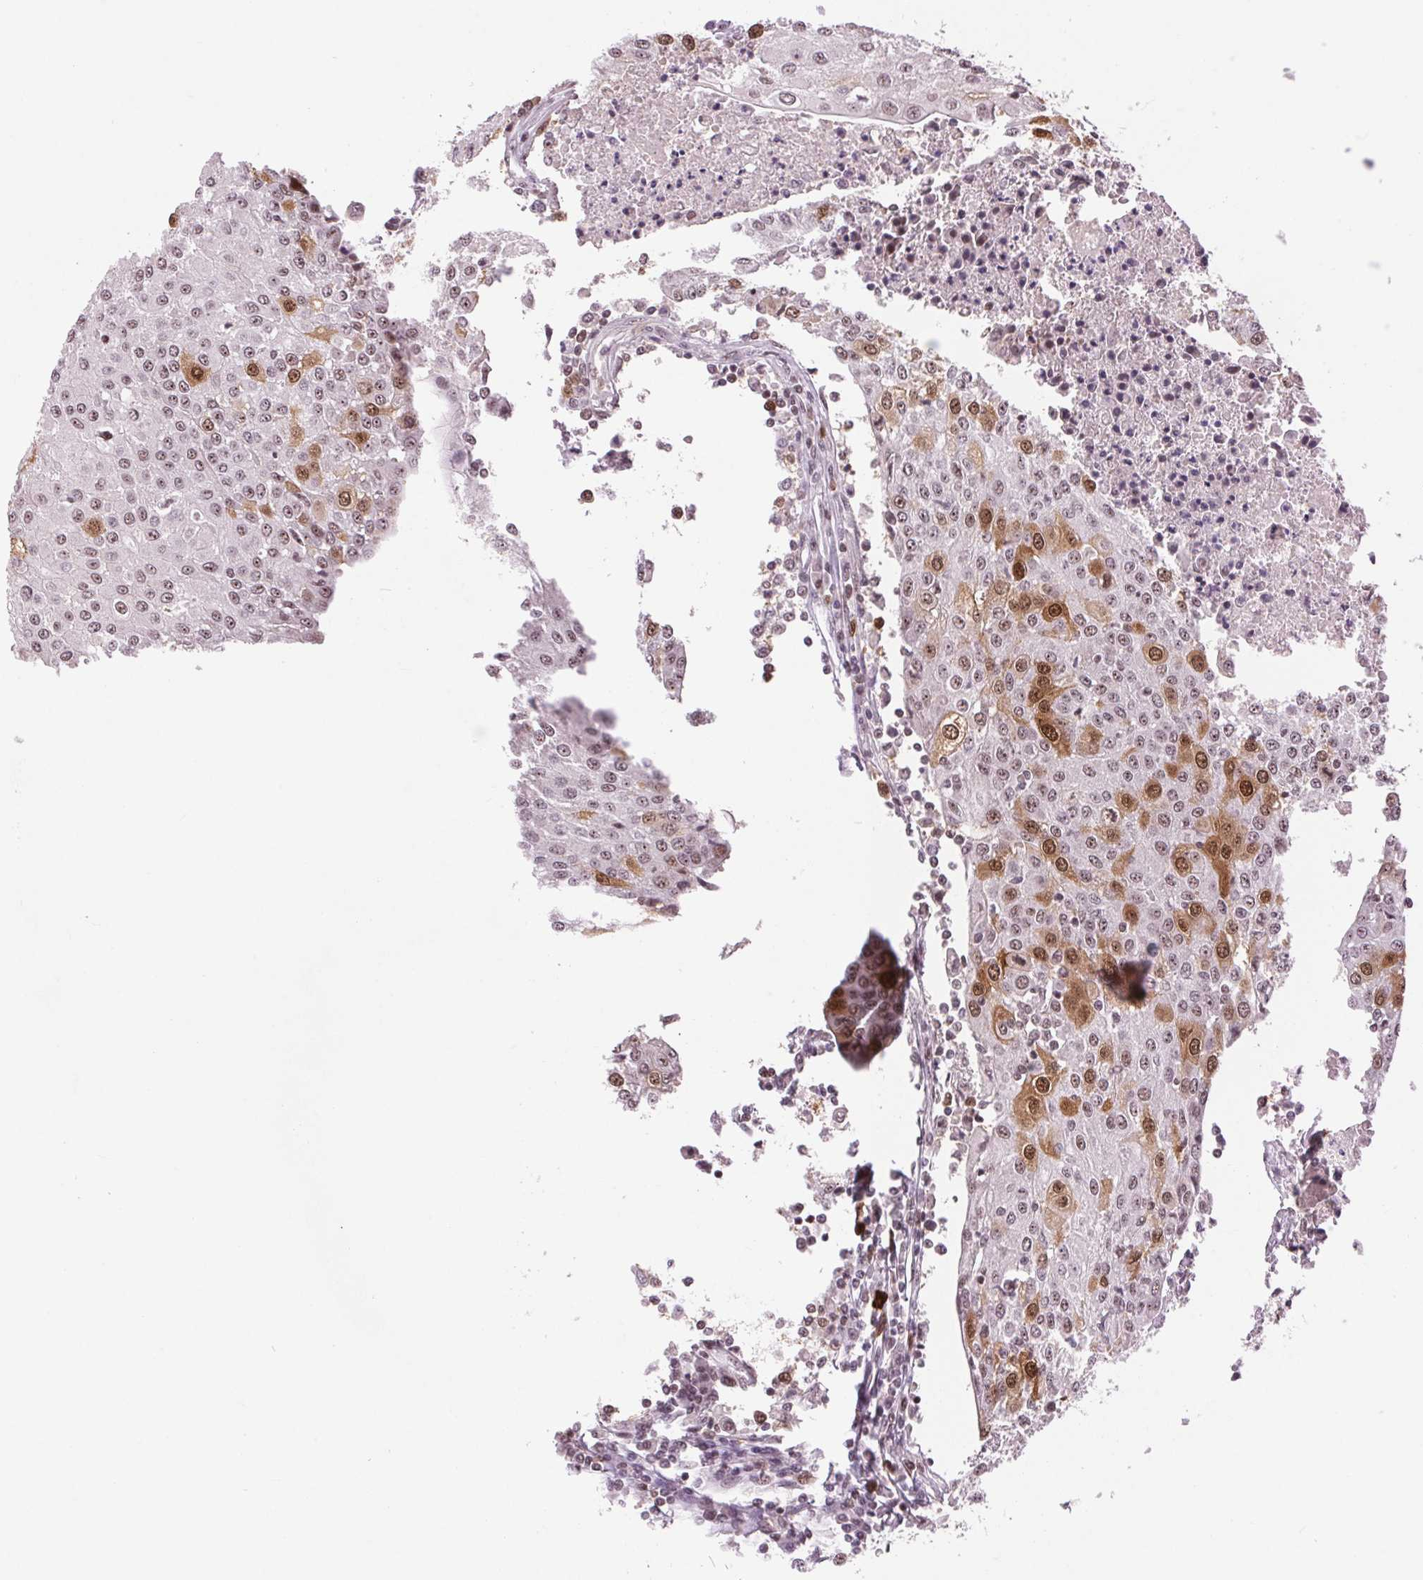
{"staining": {"intensity": "moderate", "quantity": "<25%", "location": "cytoplasmic/membranous,nuclear"}, "tissue": "urothelial cancer", "cell_type": "Tumor cells", "image_type": "cancer", "snomed": [{"axis": "morphology", "description": "Urothelial carcinoma, High grade"}, {"axis": "topography", "description": "Urinary bladder"}], "caption": "DAB immunohistochemical staining of human urothelial carcinoma (high-grade) exhibits moderate cytoplasmic/membranous and nuclear protein positivity in approximately <25% of tumor cells. The staining is performed using DAB (3,3'-diaminobenzidine) brown chromogen to label protein expression. The nuclei are counter-stained blue using hematoxylin.", "gene": "CD2BP2", "patient": {"sex": "female", "age": 85}}